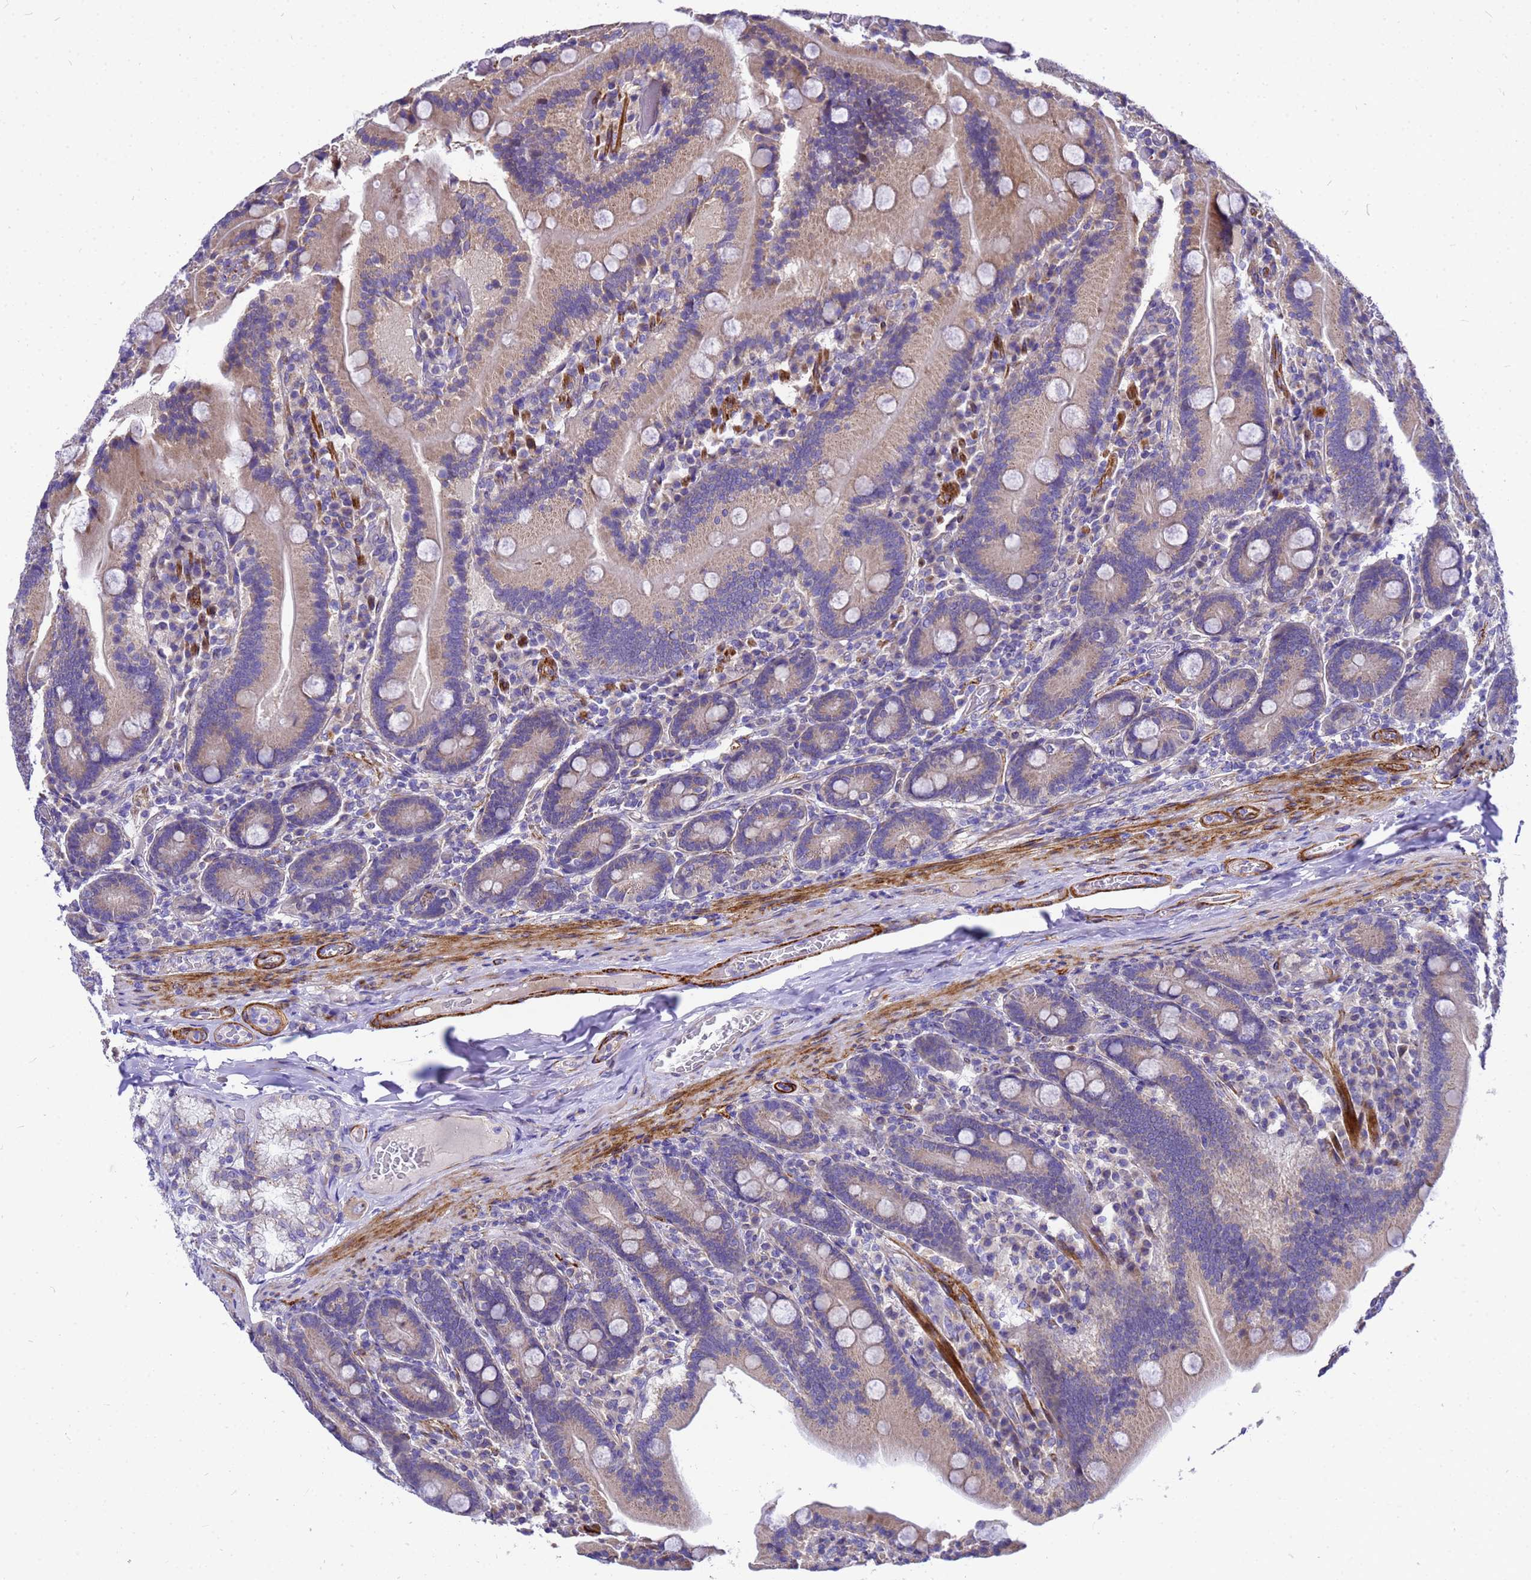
{"staining": {"intensity": "moderate", "quantity": "25%-75%", "location": "cytoplasmic/membranous"}, "tissue": "duodenum", "cell_type": "Glandular cells", "image_type": "normal", "snomed": [{"axis": "morphology", "description": "Normal tissue, NOS"}, {"axis": "topography", "description": "Duodenum"}], "caption": "Protein analysis of unremarkable duodenum demonstrates moderate cytoplasmic/membranous positivity in about 25%-75% of glandular cells.", "gene": "POP7", "patient": {"sex": "female", "age": 62}}